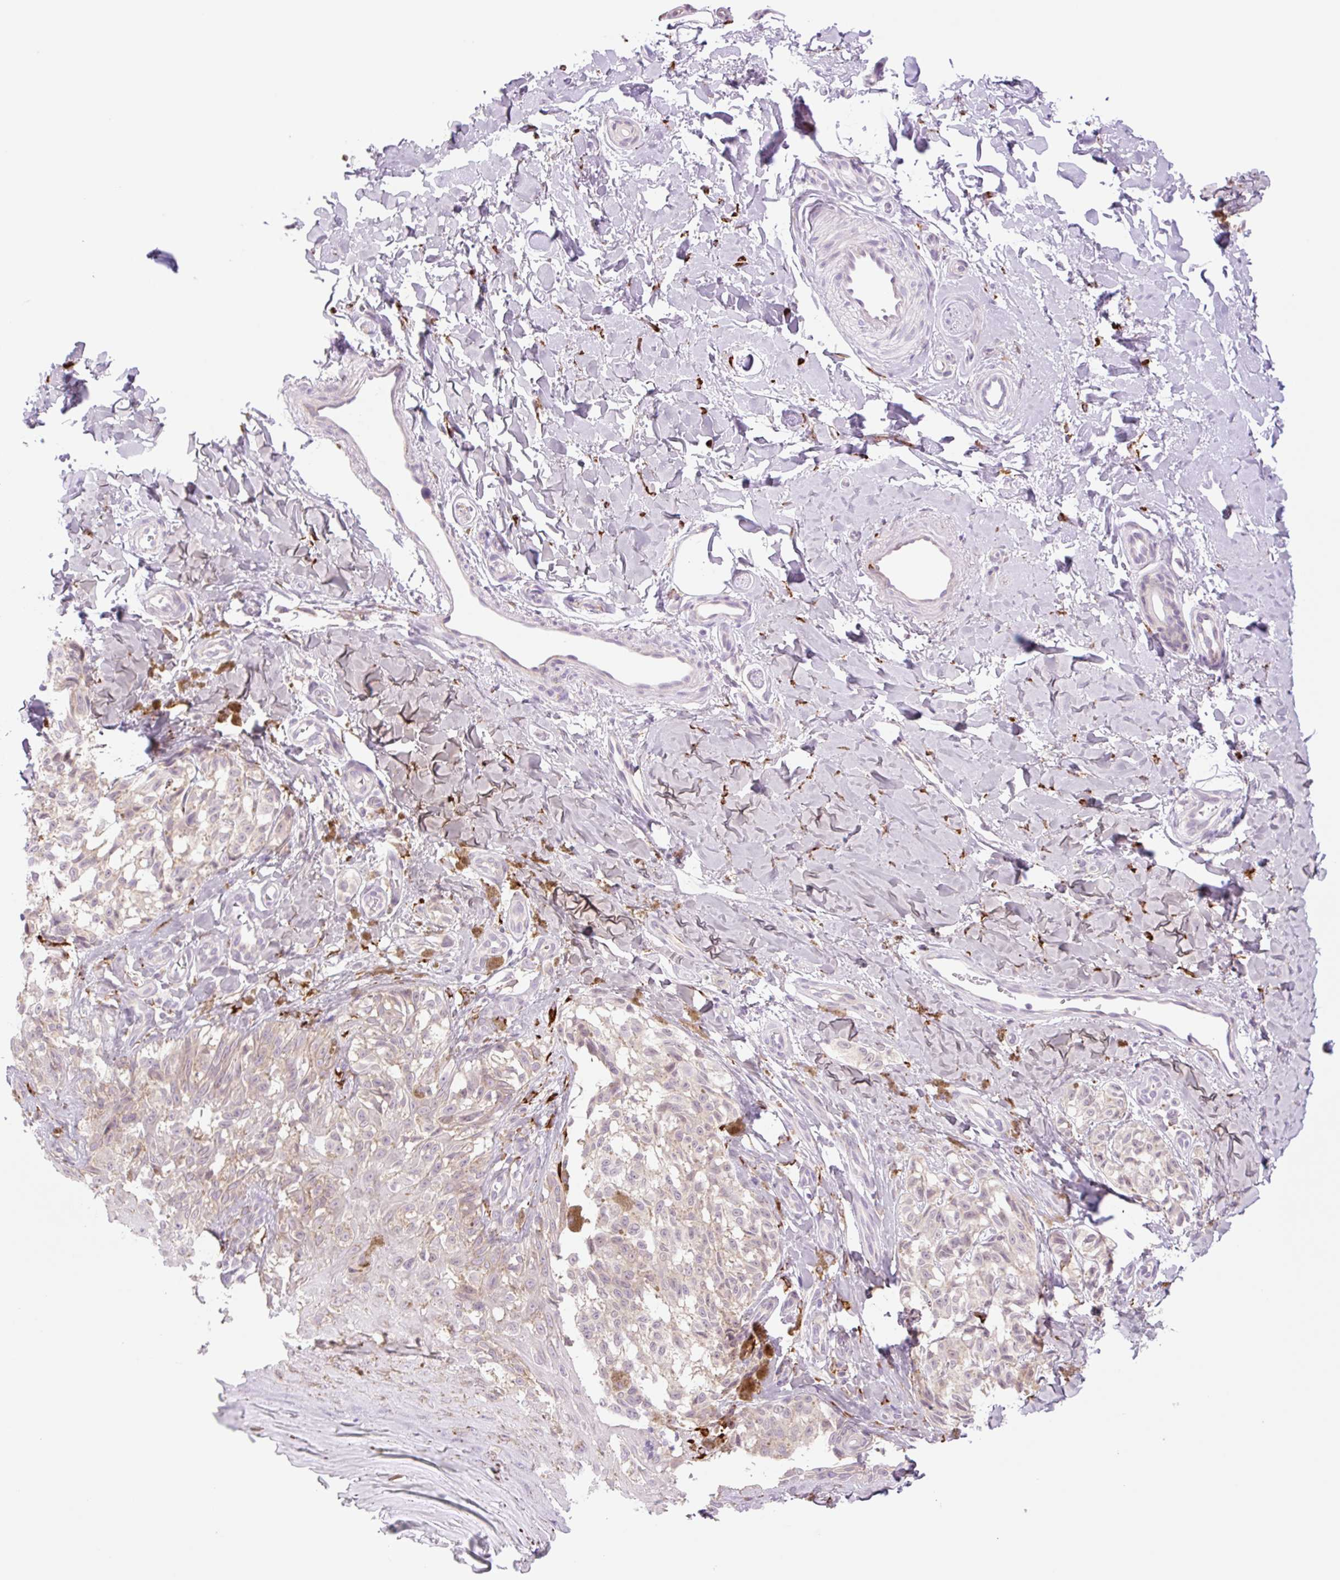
{"staining": {"intensity": "weak", "quantity": "25%-75%", "location": "cytoplasmic/membranous"}, "tissue": "melanoma", "cell_type": "Tumor cells", "image_type": "cancer", "snomed": [{"axis": "morphology", "description": "Malignant melanoma, NOS"}, {"axis": "topography", "description": "Skin"}], "caption": "A photomicrograph of melanoma stained for a protein shows weak cytoplasmic/membranous brown staining in tumor cells. The staining was performed using DAB to visualize the protein expression in brown, while the nuclei were stained in blue with hematoxylin (Magnification: 20x).", "gene": "COL5A1", "patient": {"sex": "female", "age": 65}}